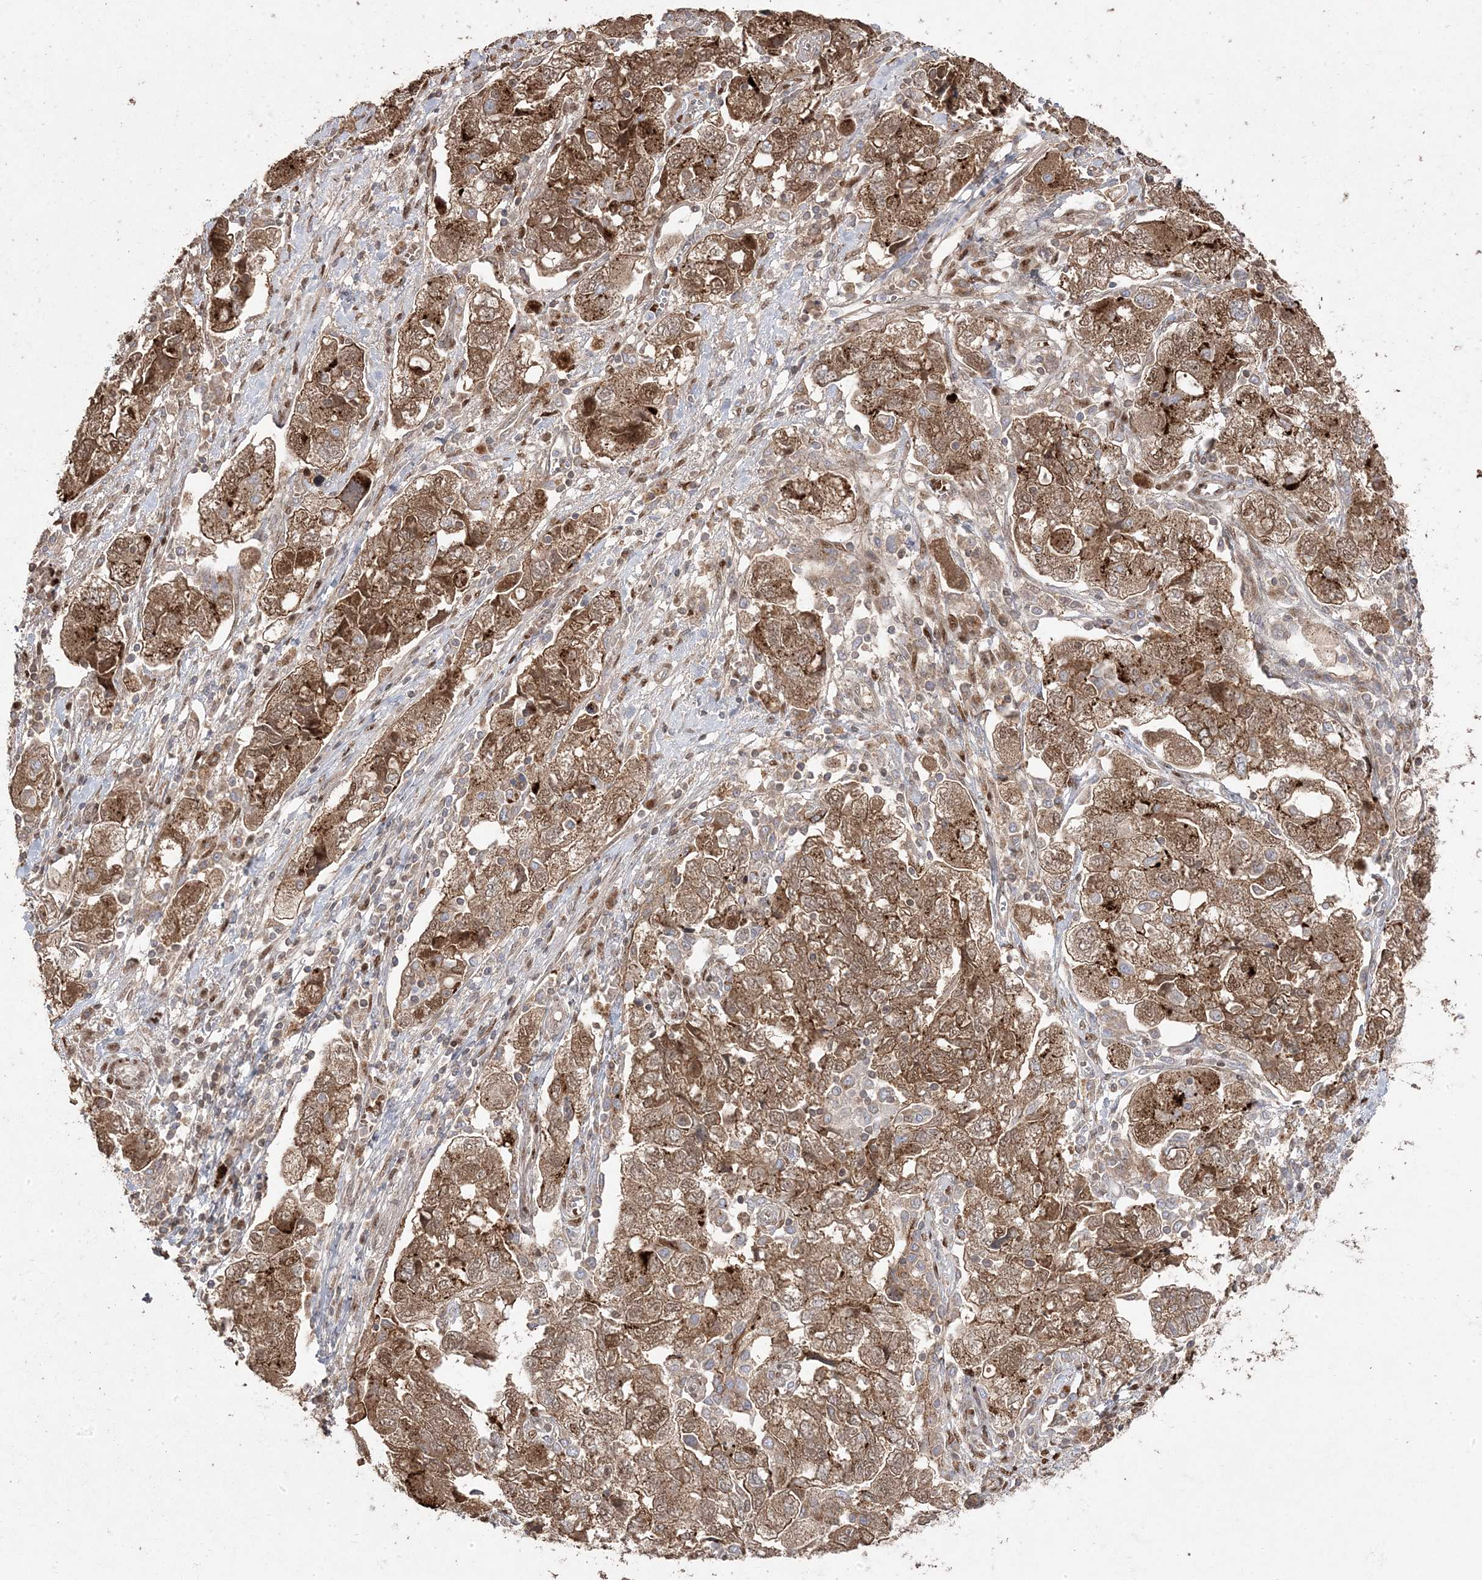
{"staining": {"intensity": "strong", "quantity": ">75%", "location": "cytoplasmic/membranous"}, "tissue": "ovarian cancer", "cell_type": "Tumor cells", "image_type": "cancer", "snomed": [{"axis": "morphology", "description": "Carcinoma, NOS"}, {"axis": "morphology", "description": "Cystadenocarcinoma, serous, NOS"}, {"axis": "topography", "description": "Ovary"}], "caption": "High-power microscopy captured an immunohistochemistry micrograph of serous cystadenocarcinoma (ovarian), revealing strong cytoplasmic/membranous staining in about >75% of tumor cells. Ihc stains the protein in brown and the nuclei are stained blue.", "gene": "PPOX", "patient": {"sex": "female", "age": 69}}